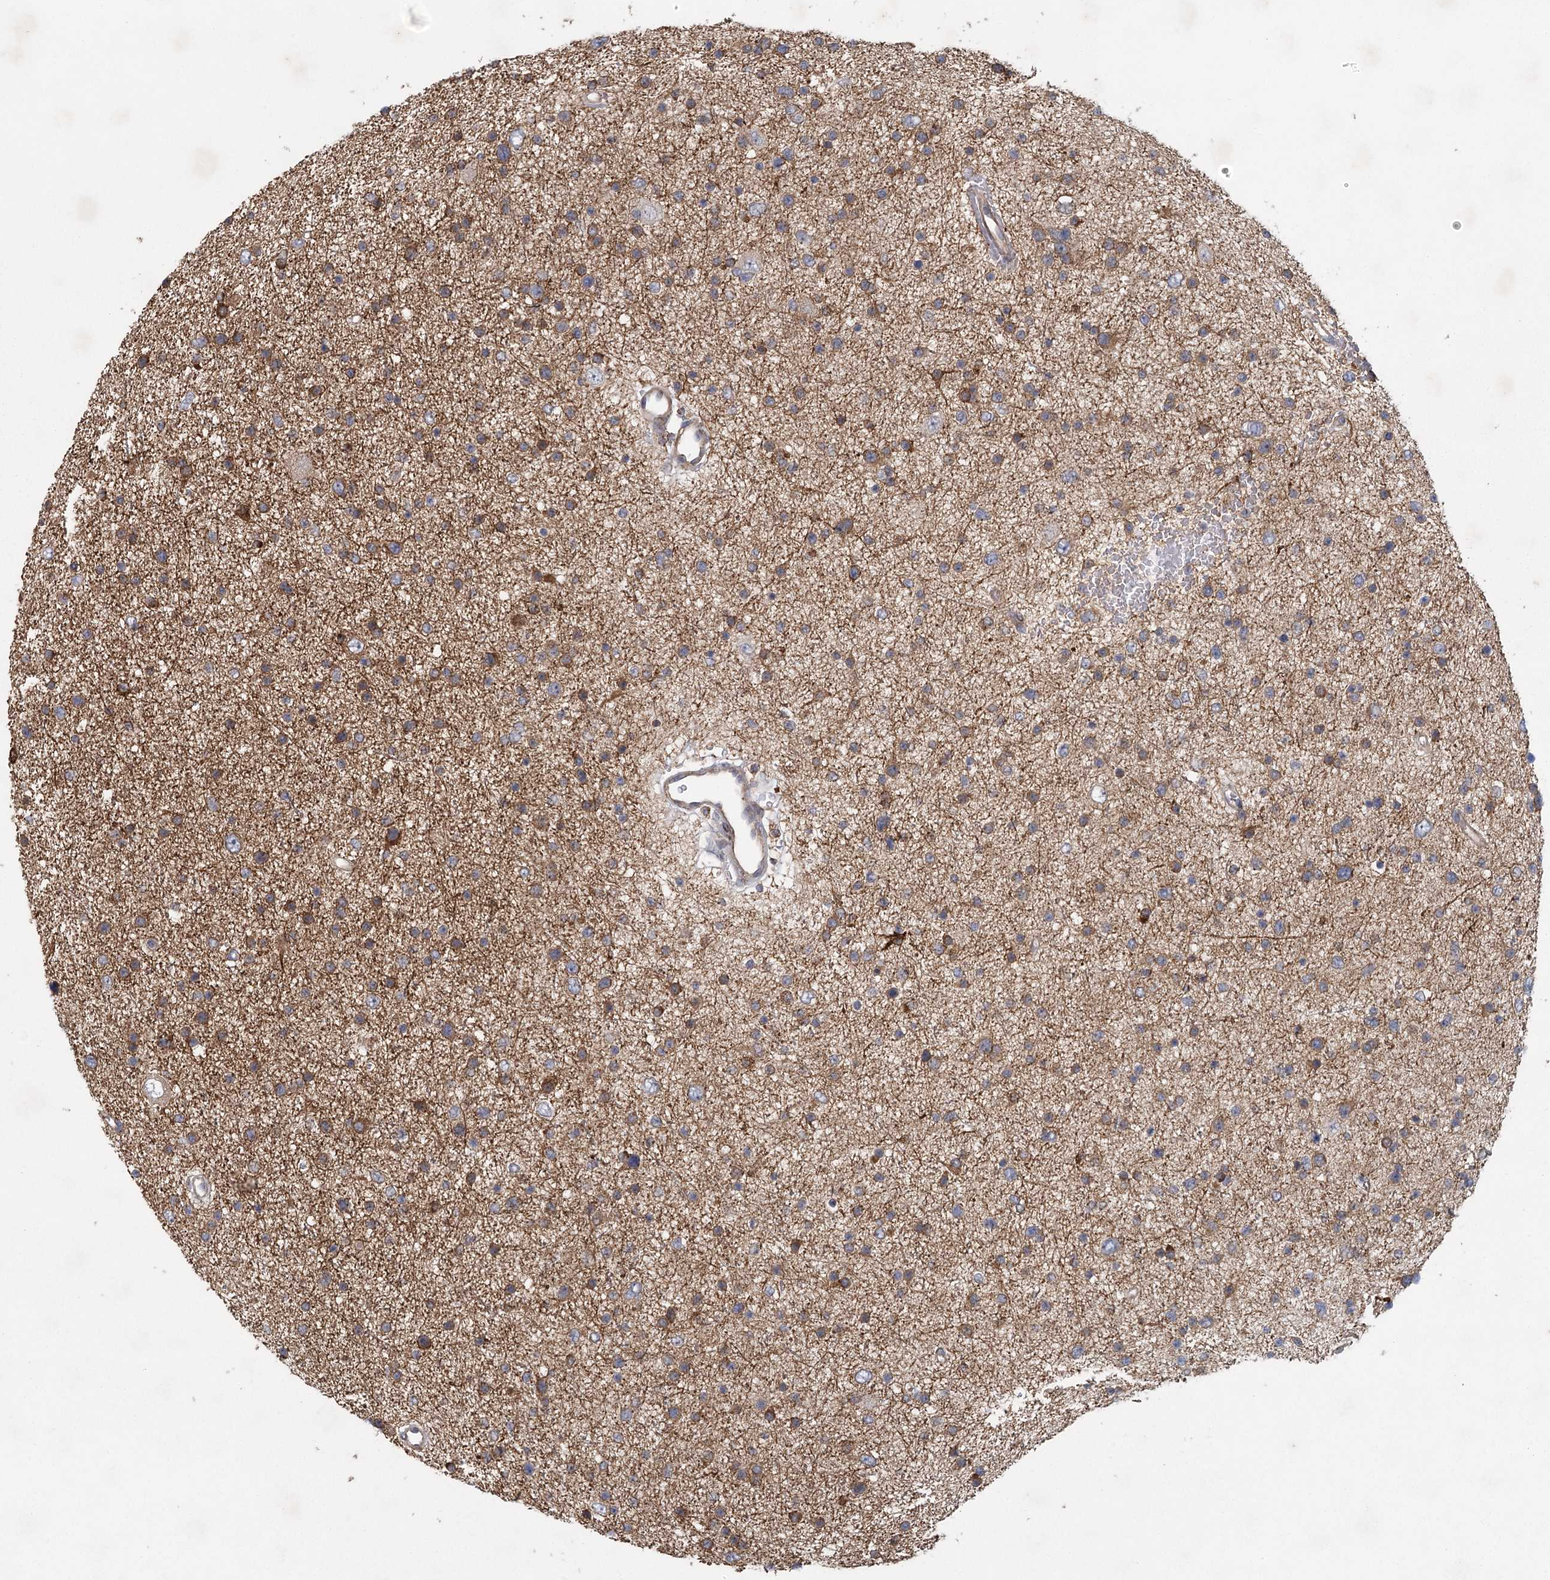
{"staining": {"intensity": "moderate", "quantity": "25%-75%", "location": "cytoplasmic/membranous"}, "tissue": "glioma", "cell_type": "Tumor cells", "image_type": "cancer", "snomed": [{"axis": "morphology", "description": "Glioma, malignant, Low grade"}, {"axis": "topography", "description": "Brain"}], "caption": "Glioma stained for a protein shows moderate cytoplasmic/membranous positivity in tumor cells.", "gene": "PLEKHA7", "patient": {"sex": "female", "age": 37}}